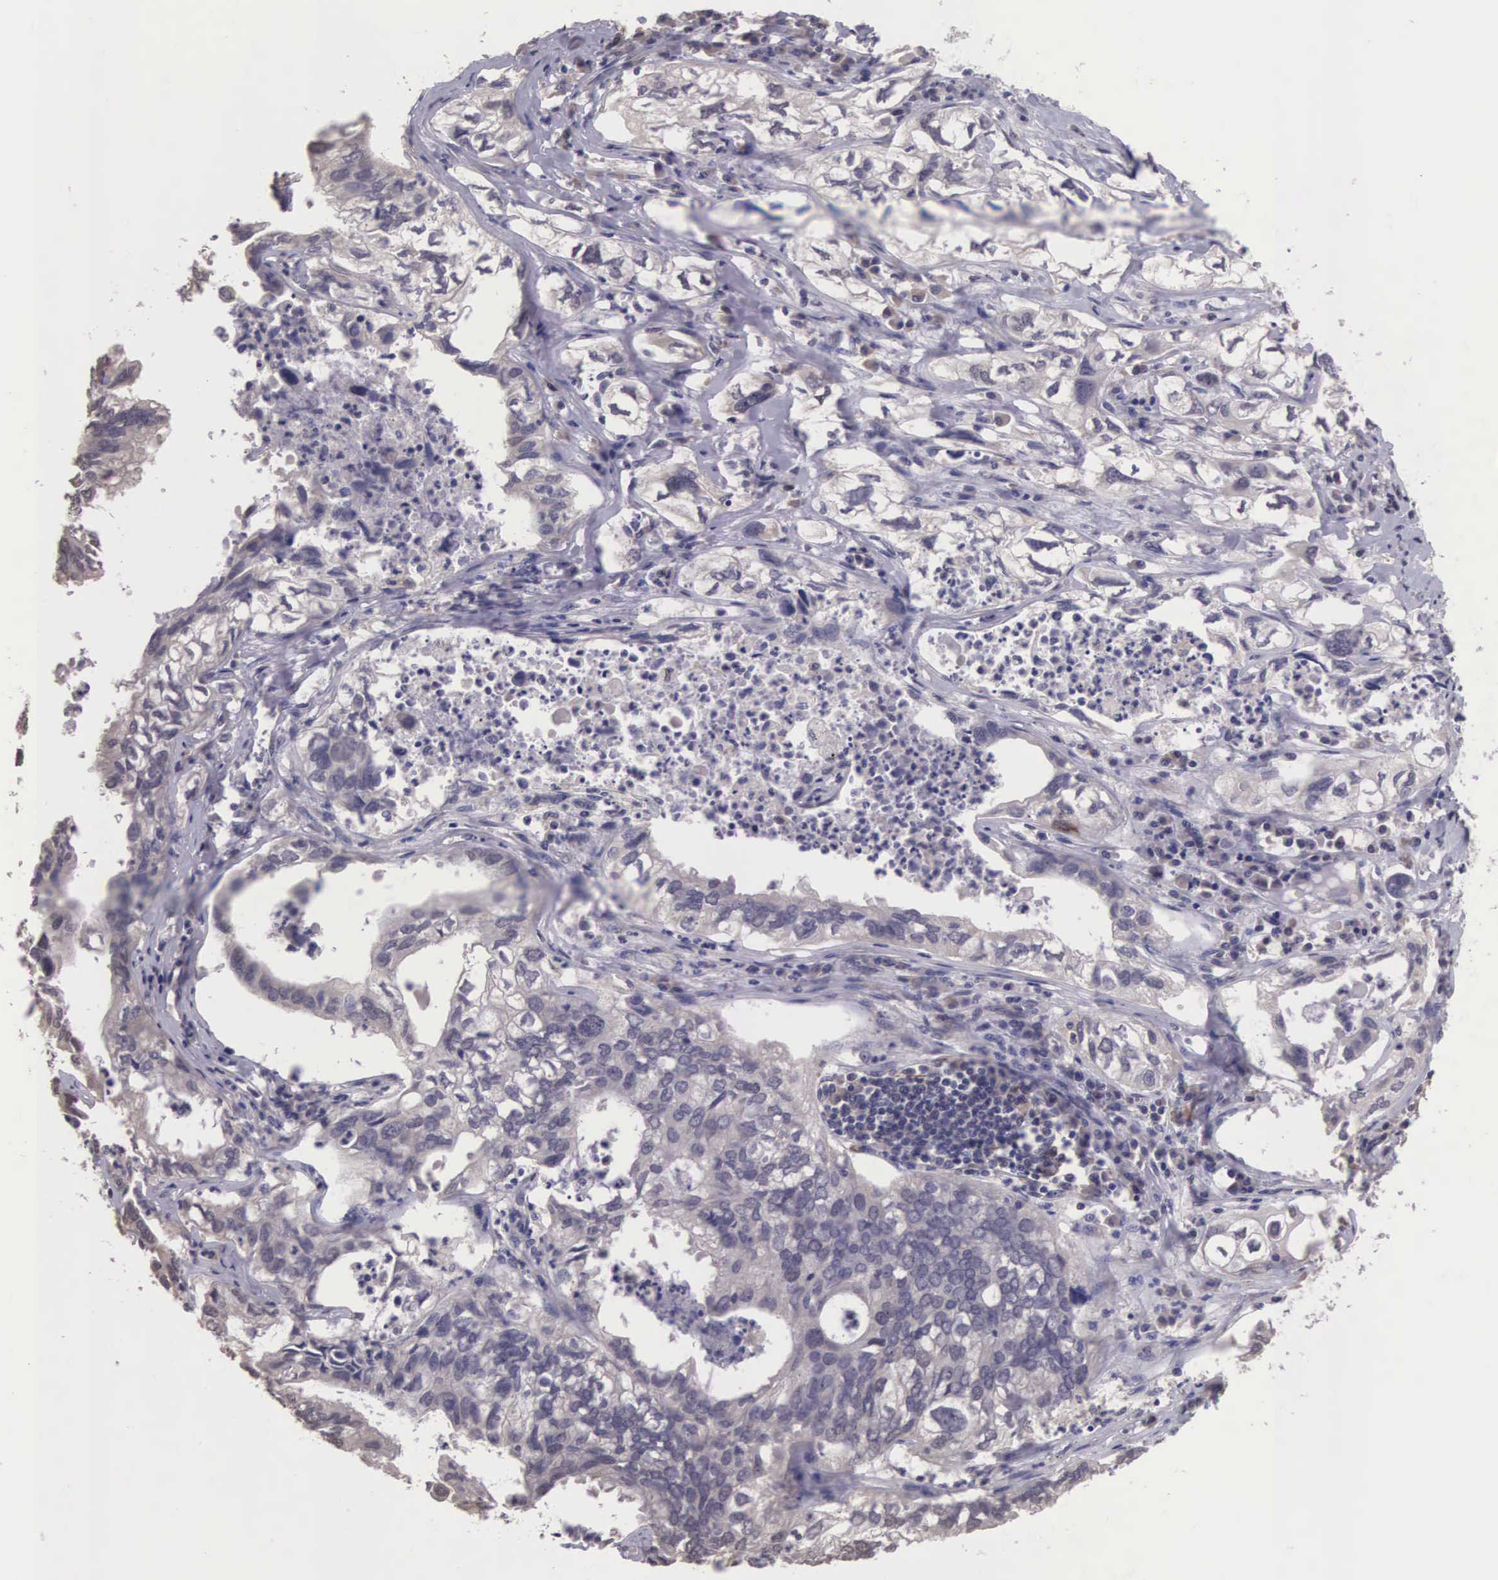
{"staining": {"intensity": "negative", "quantity": "none", "location": "none"}, "tissue": "lung cancer", "cell_type": "Tumor cells", "image_type": "cancer", "snomed": [{"axis": "morphology", "description": "Adenocarcinoma, NOS"}, {"axis": "topography", "description": "Lung"}], "caption": "An image of human adenocarcinoma (lung) is negative for staining in tumor cells.", "gene": "CDC45", "patient": {"sex": "male", "age": 48}}